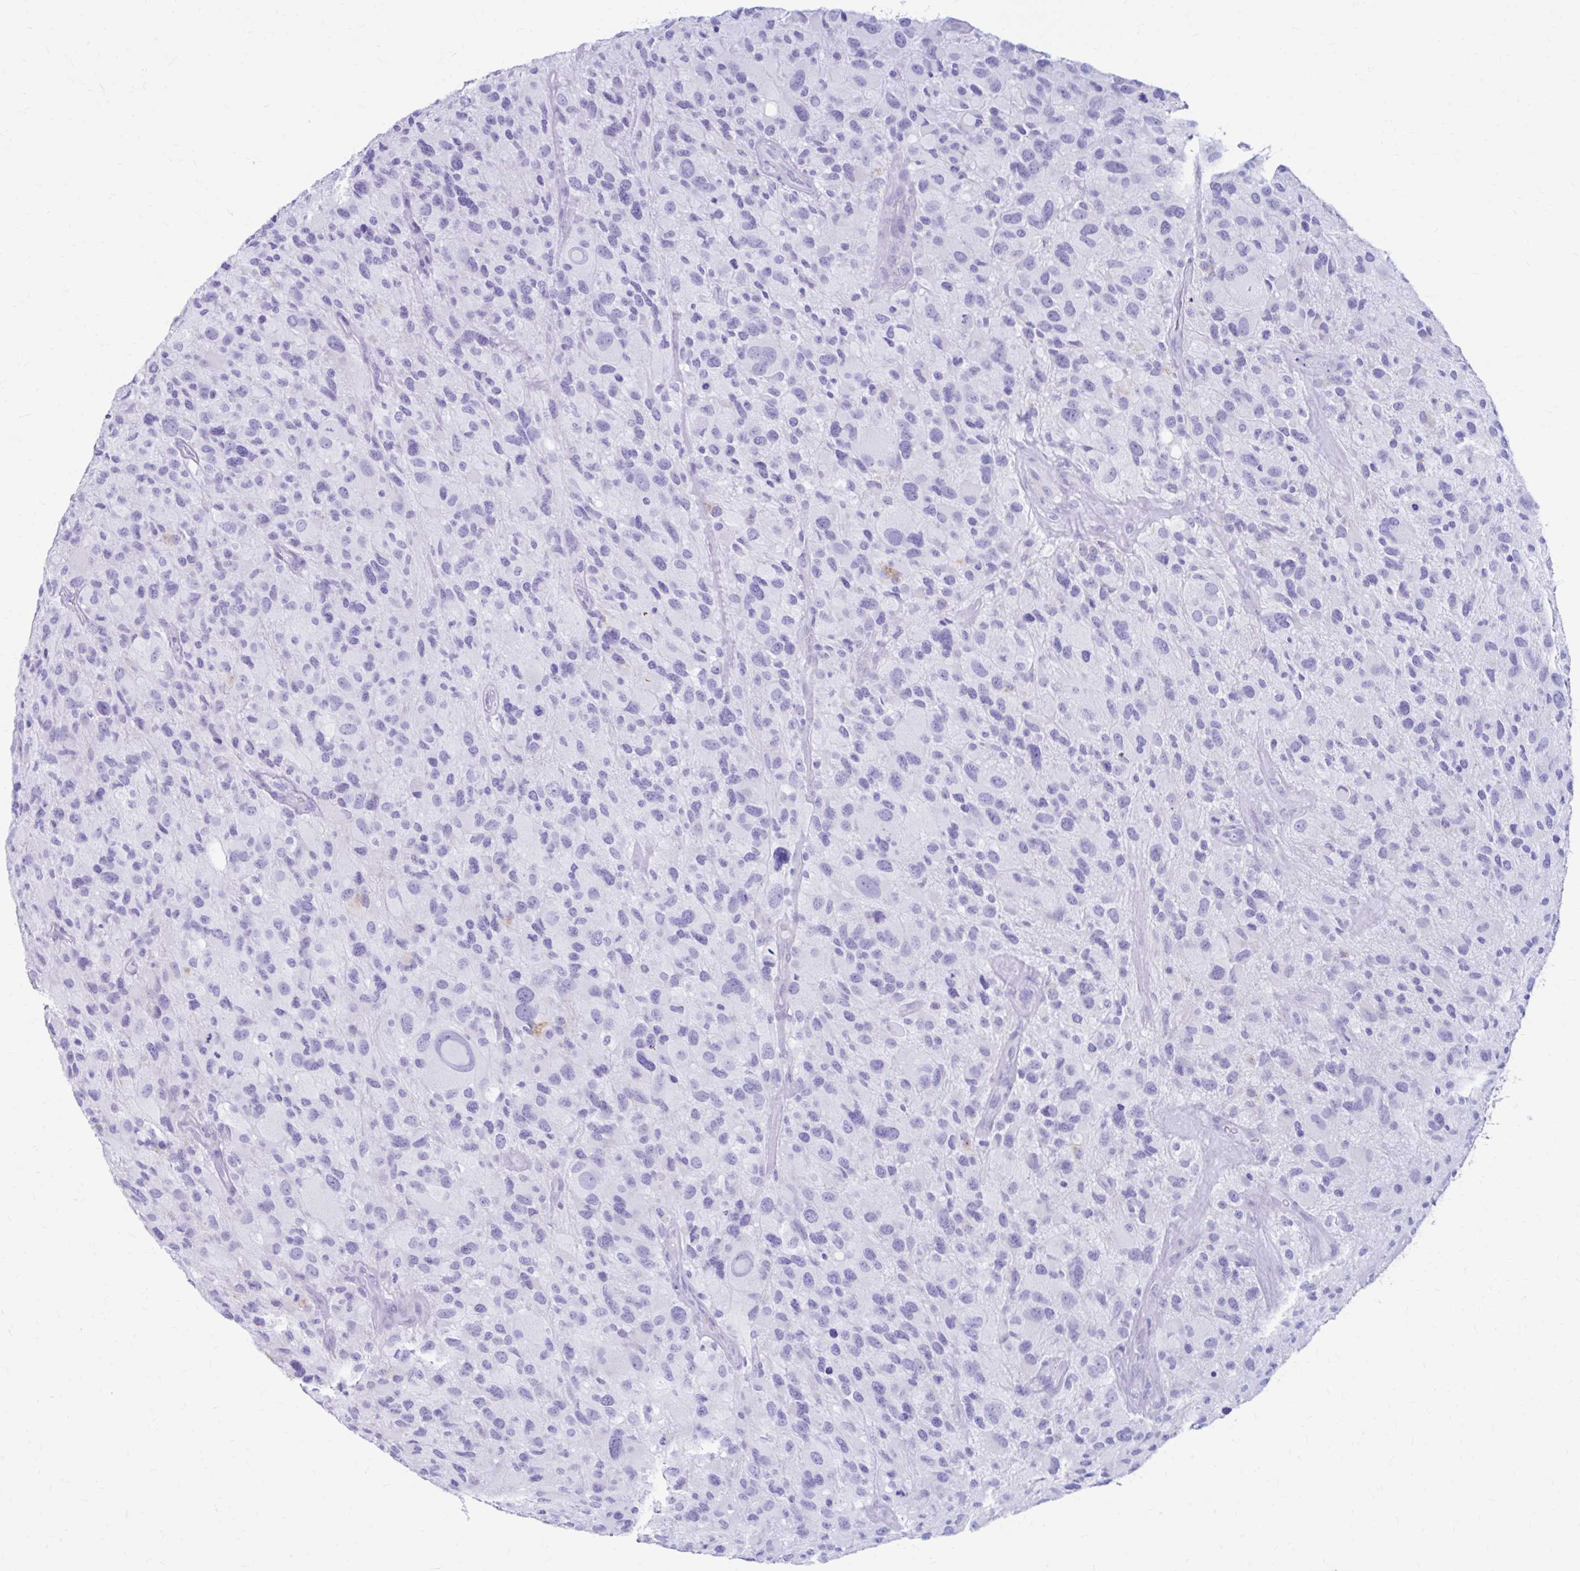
{"staining": {"intensity": "negative", "quantity": "none", "location": "none"}, "tissue": "glioma", "cell_type": "Tumor cells", "image_type": "cancer", "snomed": [{"axis": "morphology", "description": "Glioma, malignant, High grade"}, {"axis": "topography", "description": "Brain"}], "caption": "This is an immunohistochemistry histopathology image of glioma. There is no staining in tumor cells.", "gene": "NSG2", "patient": {"sex": "female", "age": 67}}